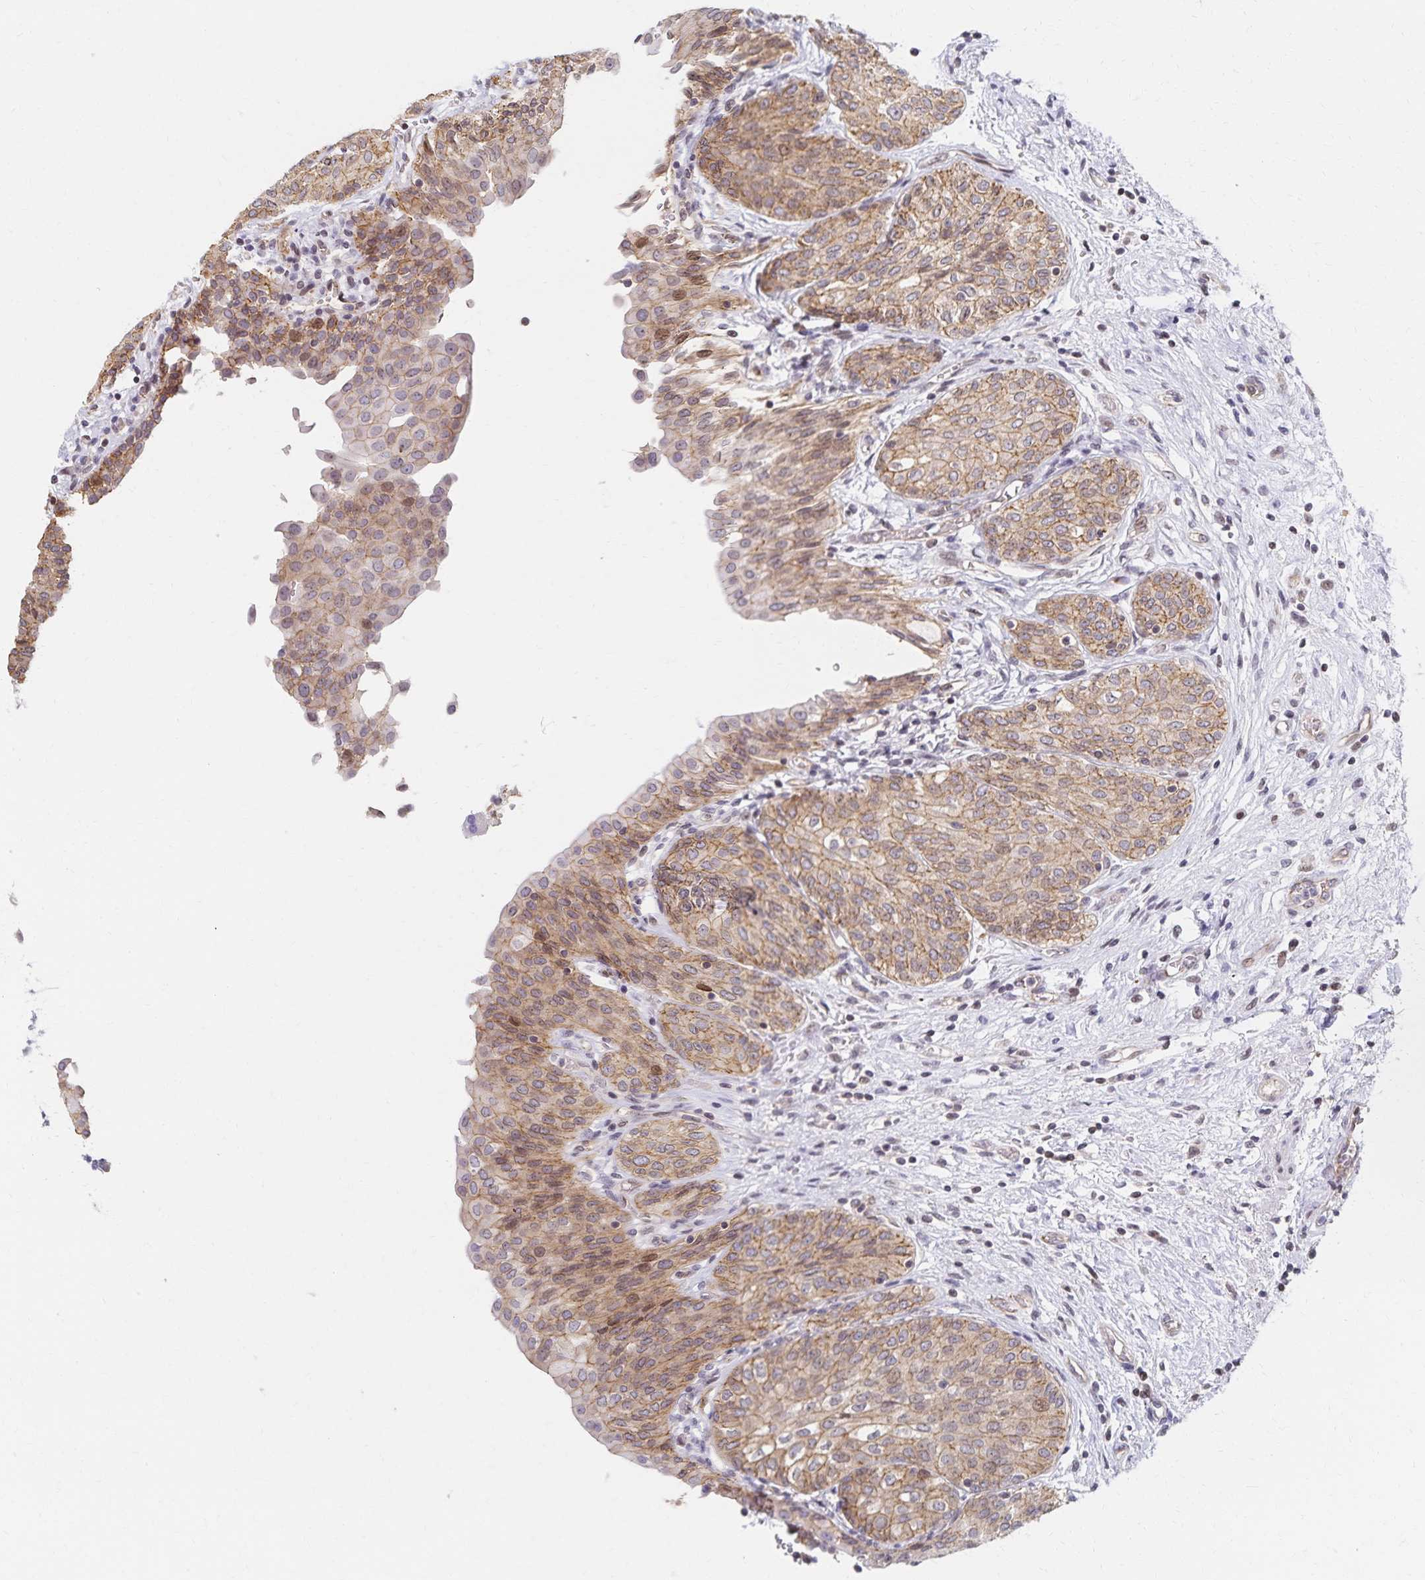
{"staining": {"intensity": "moderate", "quantity": ">75%", "location": "cytoplasmic/membranous,nuclear"}, "tissue": "urinary bladder", "cell_type": "Urothelial cells", "image_type": "normal", "snomed": [{"axis": "morphology", "description": "Normal tissue, NOS"}, {"axis": "topography", "description": "Urinary bladder"}], "caption": "A micrograph of urinary bladder stained for a protein shows moderate cytoplasmic/membranous,nuclear brown staining in urothelial cells.", "gene": "RAB9B", "patient": {"sex": "male", "age": 68}}